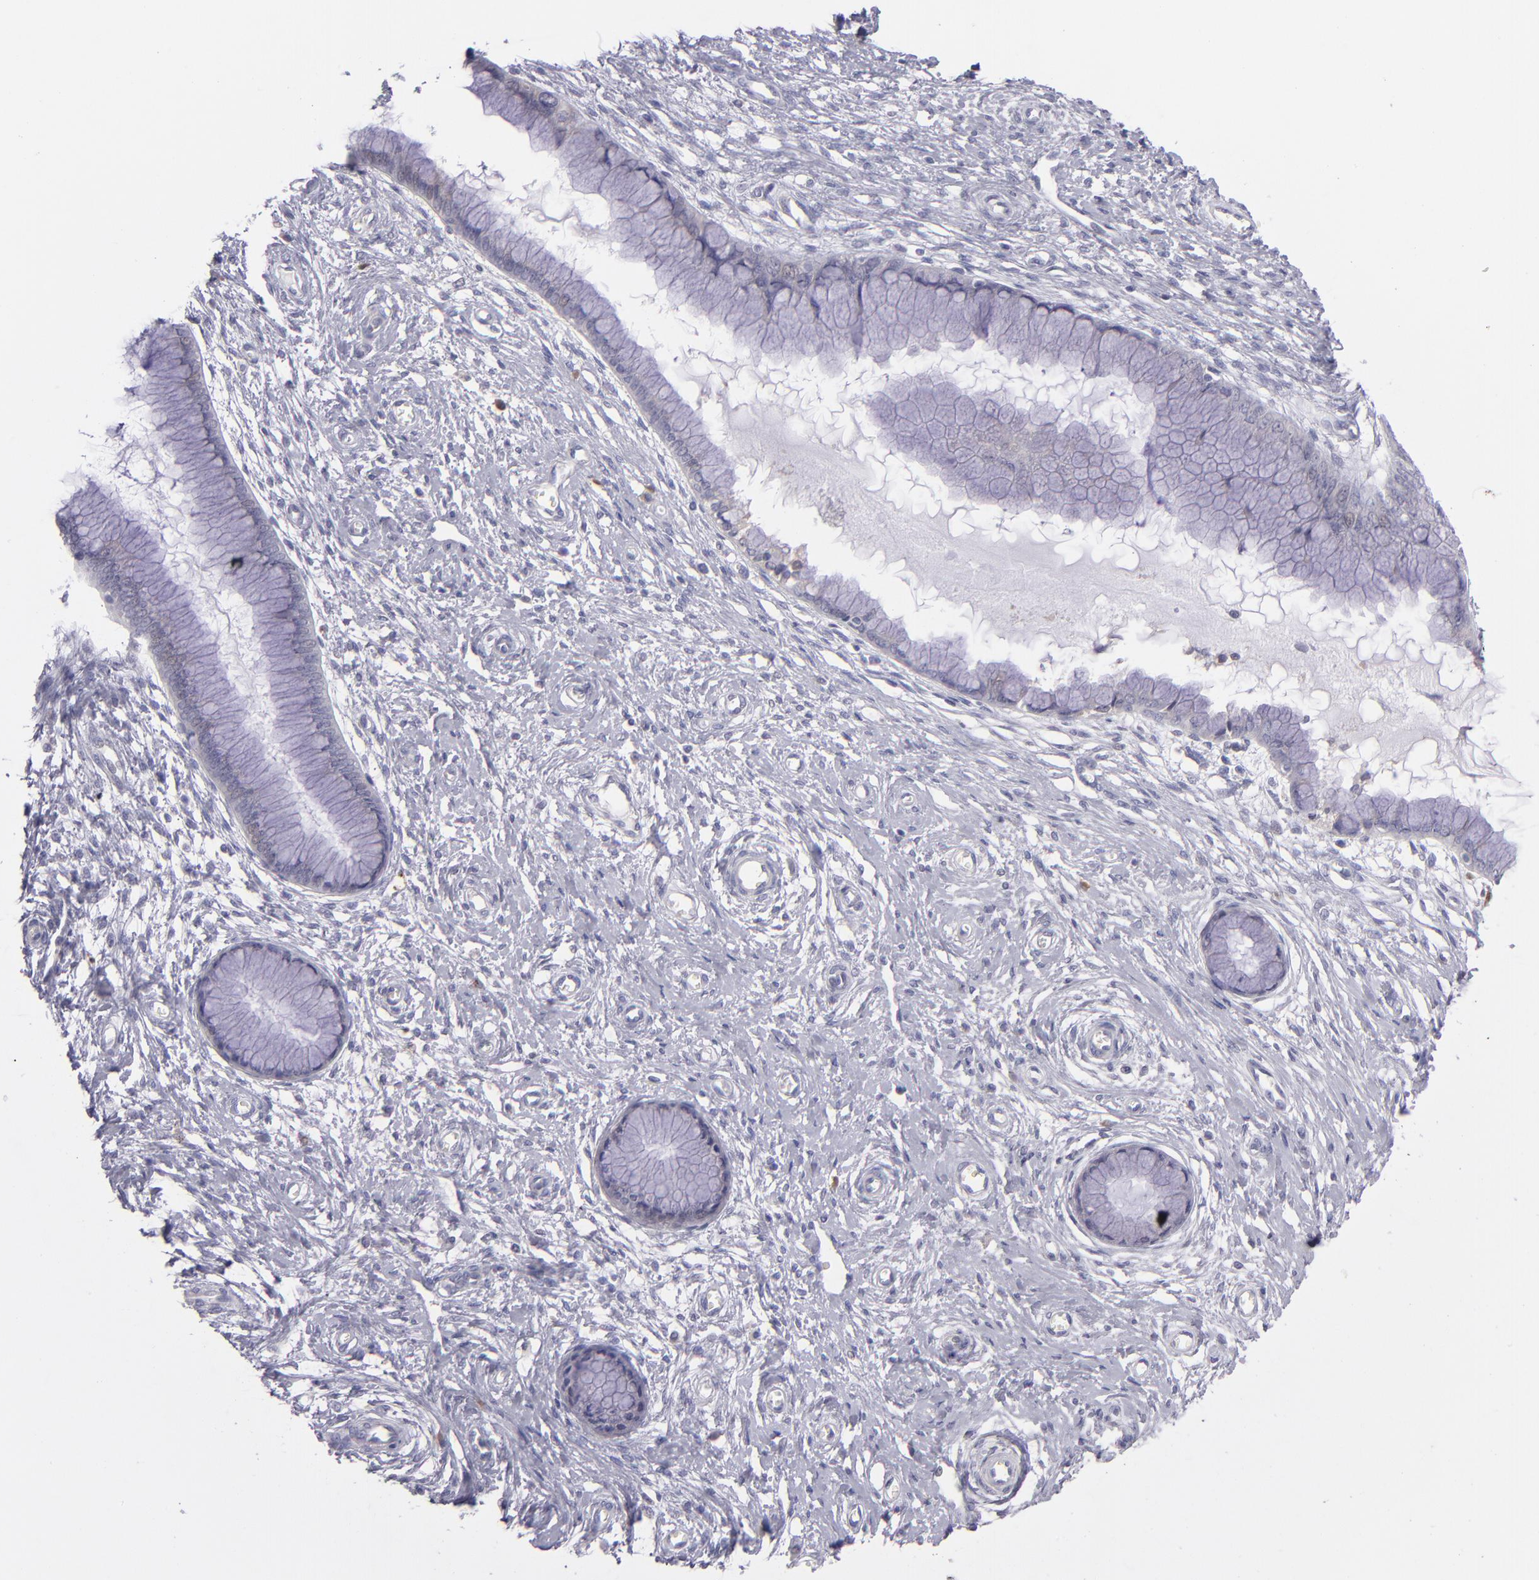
{"staining": {"intensity": "negative", "quantity": "none", "location": "none"}, "tissue": "cervix", "cell_type": "Glandular cells", "image_type": "normal", "snomed": [{"axis": "morphology", "description": "Normal tissue, NOS"}, {"axis": "topography", "description": "Cervix"}], "caption": "Immunohistochemical staining of unremarkable human cervix reveals no significant positivity in glandular cells. (DAB immunohistochemistry (IHC) with hematoxylin counter stain).", "gene": "TRAF3", "patient": {"sex": "female", "age": 55}}